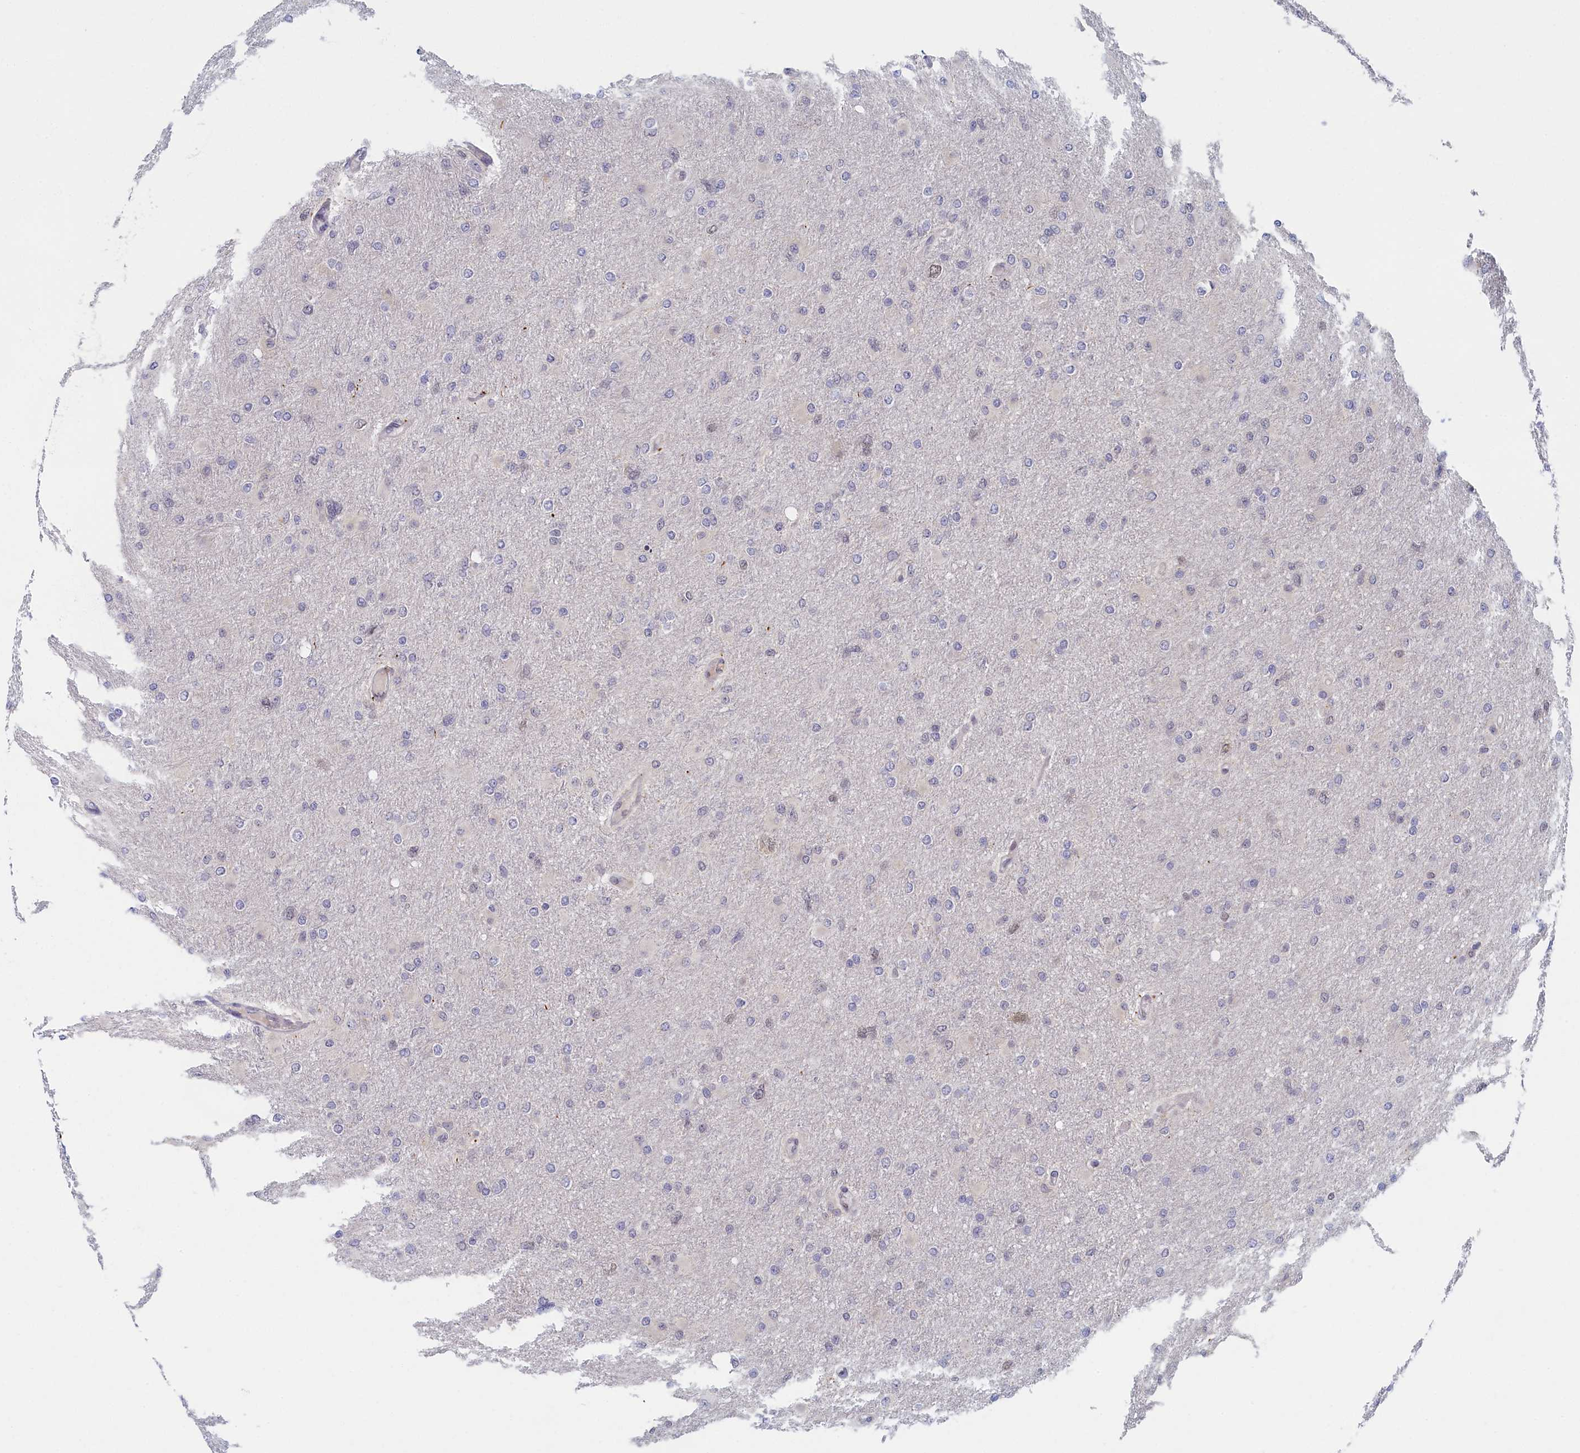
{"staining": {"intensity": "negative", "quantity": "none", "location": "none"}, "tissue": "glioma", "cell_type": "Tumor cells", "image_type": "cancer", "snomed": [{"axis": "morphology", "description": "Glioma, malignant, High grade"}, {"axis": "topography", "description": "Cerebral cortex"}], "caption": "Malignant glioma (high-grade) was stained to show a protein in brown. There is no significant staining in tumor cells.", "gene": "DNAJC17", "patient": {"sex": "female", "age": 36}}